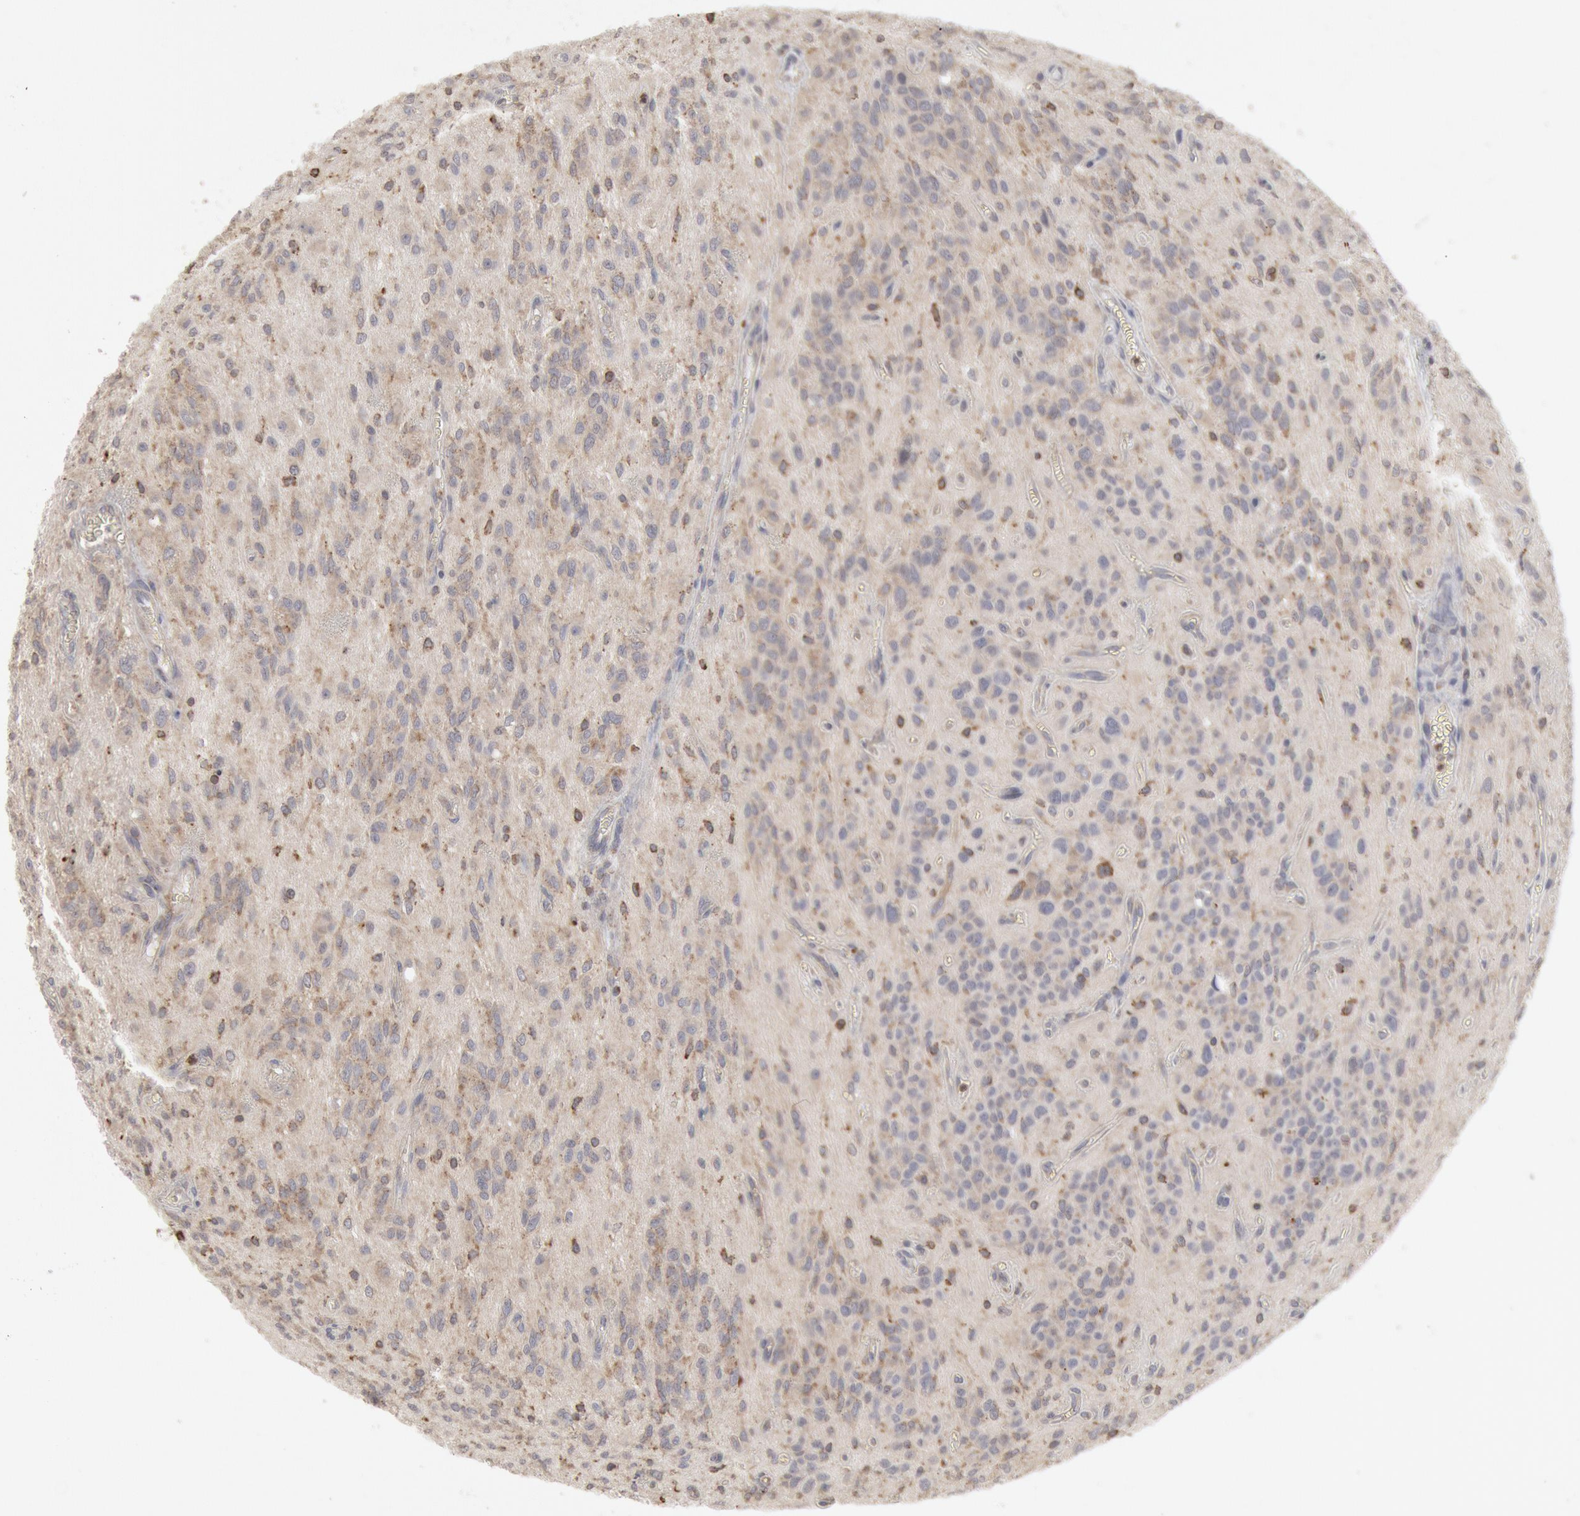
{"staining": {"intensity": "negative", "quantity": "none", "location": "none"}, "tissue": "glioma", "cell_type": "Tumor cells", "image_type": "cancer", "snomed": [{"axis": "morphology", "description": "Glioma, malignant, Low grade"}, {"axis": "topography", "description": "Brain"}], "caption": "High power microscopy image of an immunohistochemistry photomicrograph of malignant glioma (low-grade), revealing no significant staining in tumor cells. (DAB (3,3'-diaminobenzidine) immunohistochemistry (IHC) visualized using brightfield microscopy, high magnification).", "gene": "OSBPL8", "patient": {"sex": "female", "age": 15}}